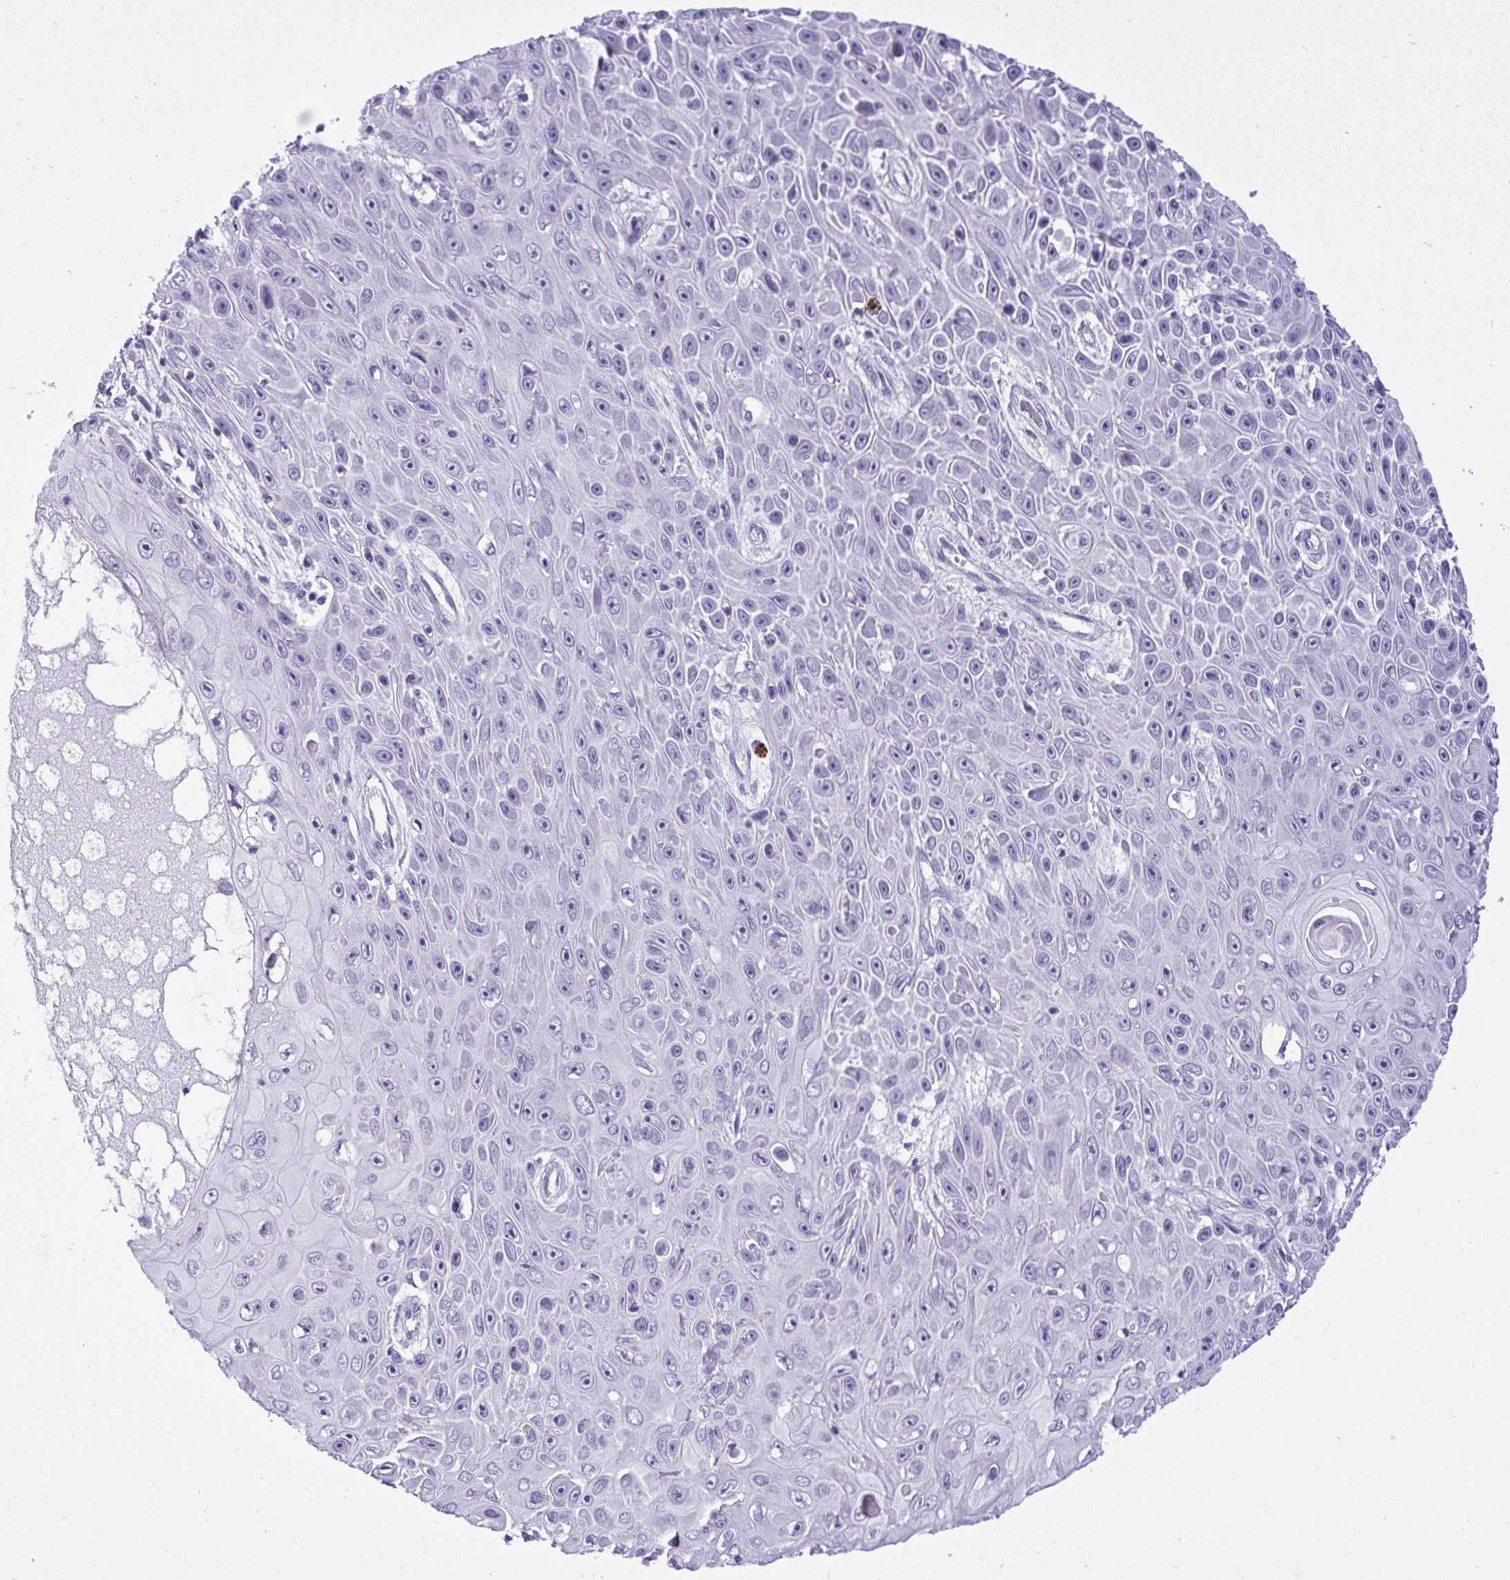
{"staining": {"intensity": "negative", "quantity": "none", "location": "none"}, "tissue": "skin cancer", "cell_type": "Tumor cells", "image_type": "cancer", "snomed": [{"axis": "morphology", "description": "Squamous cell carcinoma, NOS"}, {"axis": "topography", "description": "Skin"}], "caption": "Protein analysis of skin squamous cell carcinoma shows no significant expression in tumor cells.", "gene": "MYH10", "patient": {"sex": "male", "age": 82}}